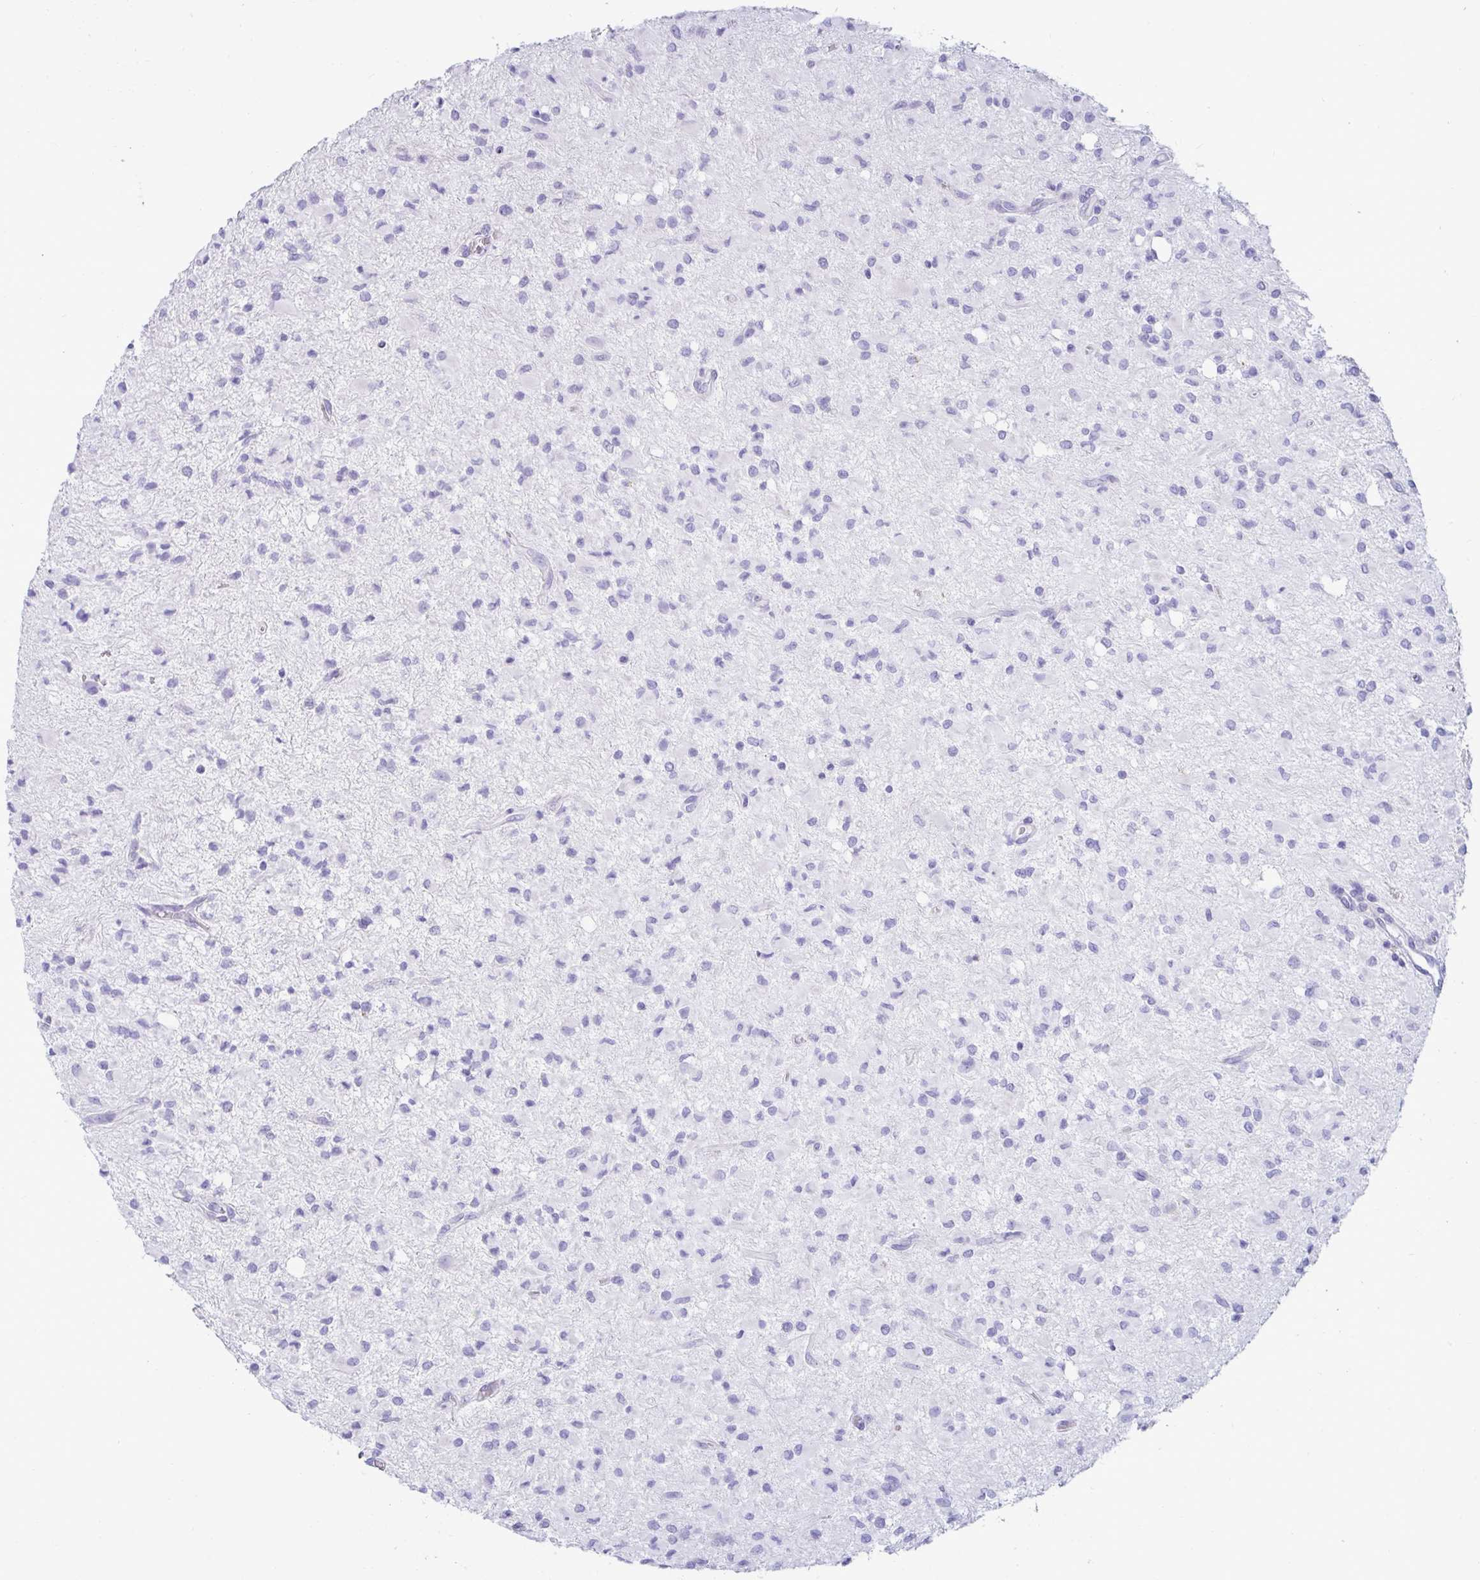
{"staining": {"intensity": "negative", "quantity": "none", "location": "none"}, "tissue": "glioma", "cell_type": "Tumor cells", "image_type": "cancer", "snomed": [{"axis": "morphology", "description": "Glioma, malignant, Low grade"}, {"axis": "topography", "description": "Brain"}], "caption": "There is no significant expression in tumor cells of malignant low-grade glioma.", "gene": "TFPI2", "patient": {"sex": "female", "age": 33}}